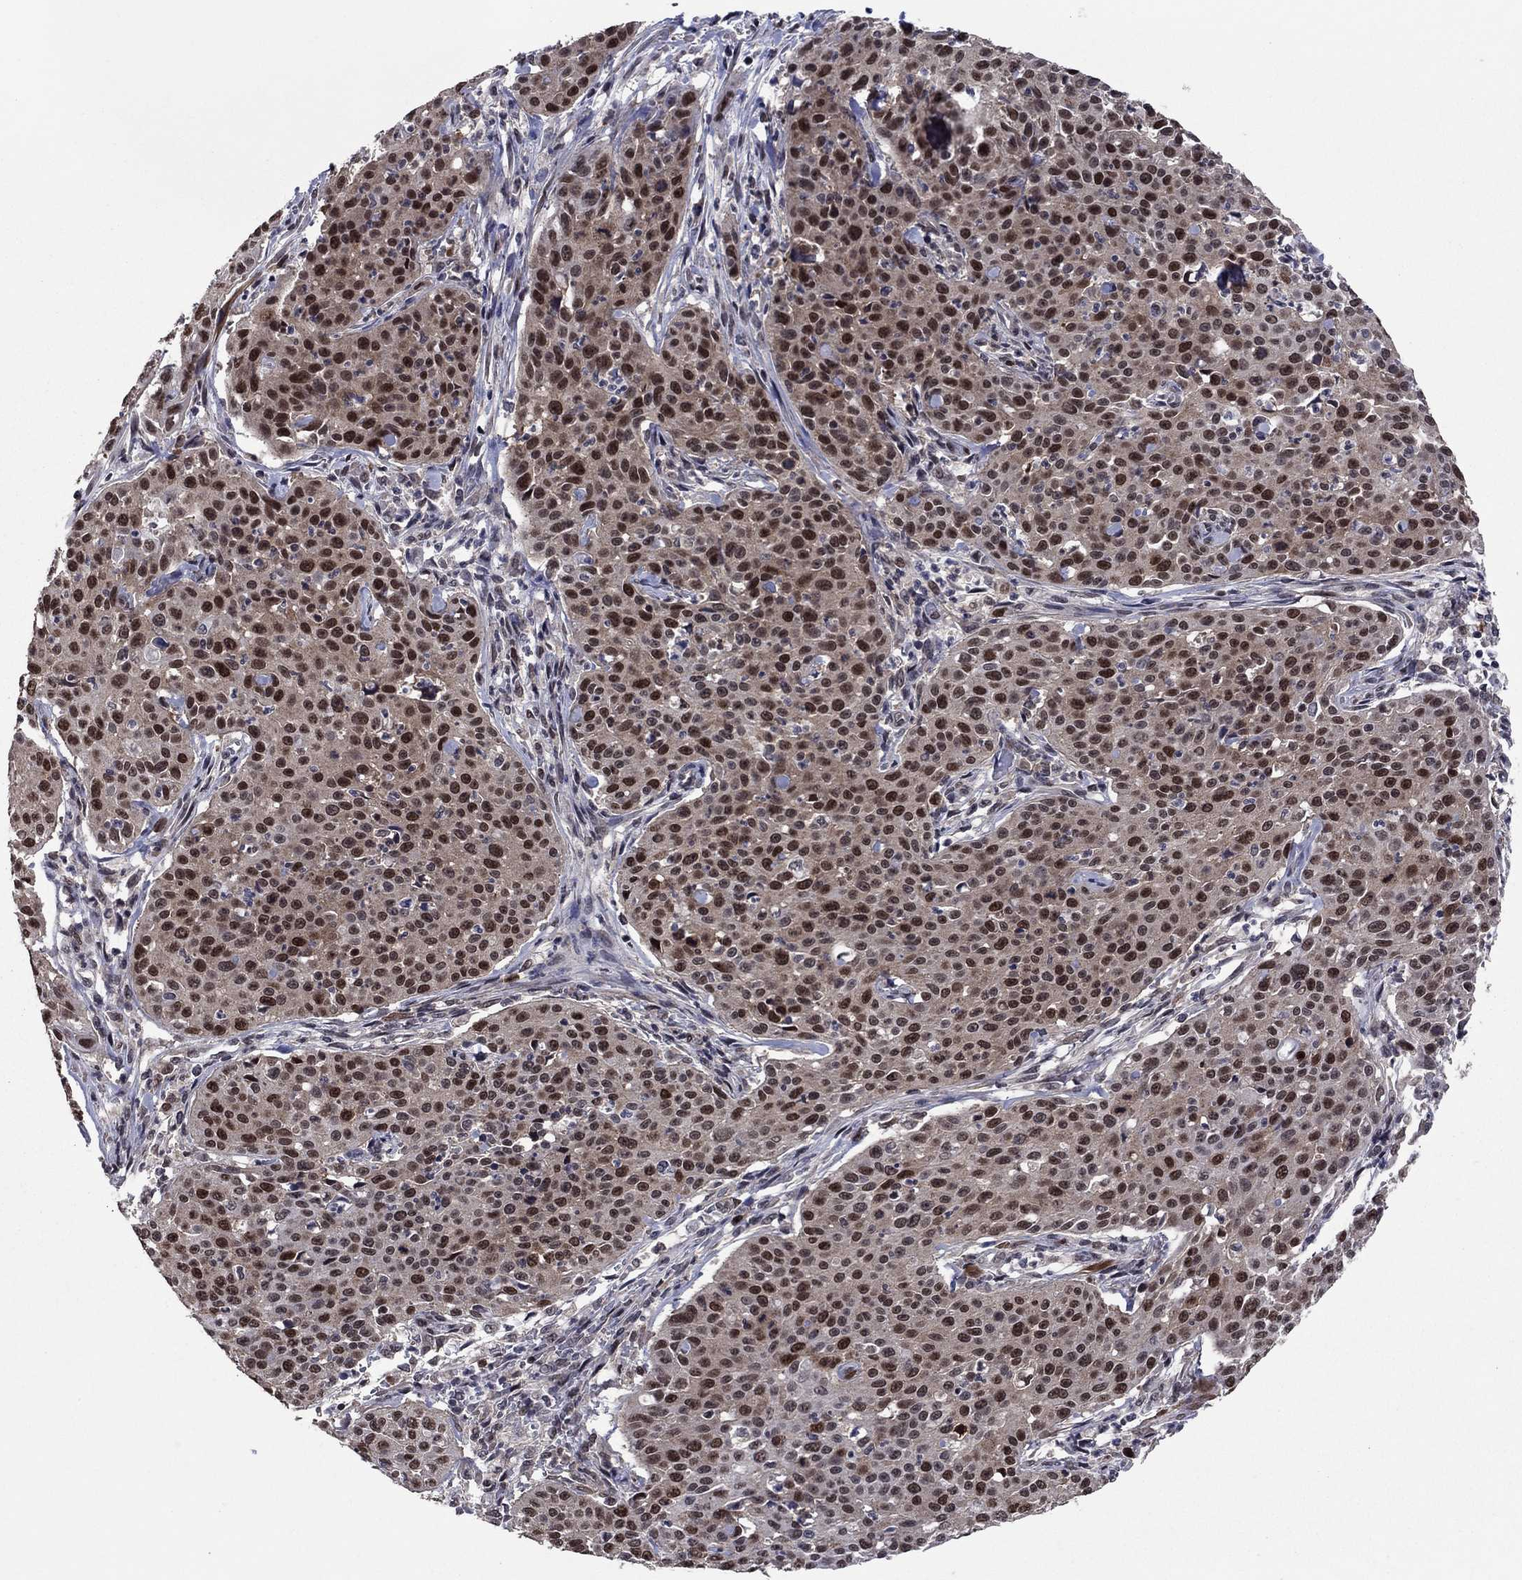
{"staining": {"intensity": "strong", "quantity": ">75%", "location": "nuclear"}, "tissue": "cervical cancer", "cell_type": "Tumor cells", "image_type": "cancer", "snomed": [{"axis": "morphology", "description": "Squamous cell carcinoma, NOS"}, {"axis": "topography", "description": "Cervix"}], "caption": "Protein expression analysis of cervical cancer shows strong nuclear positivity in approximately >75% of tumor cells.", "gene": "TYMS", "patient": {"sex": "female", "age": 26}}